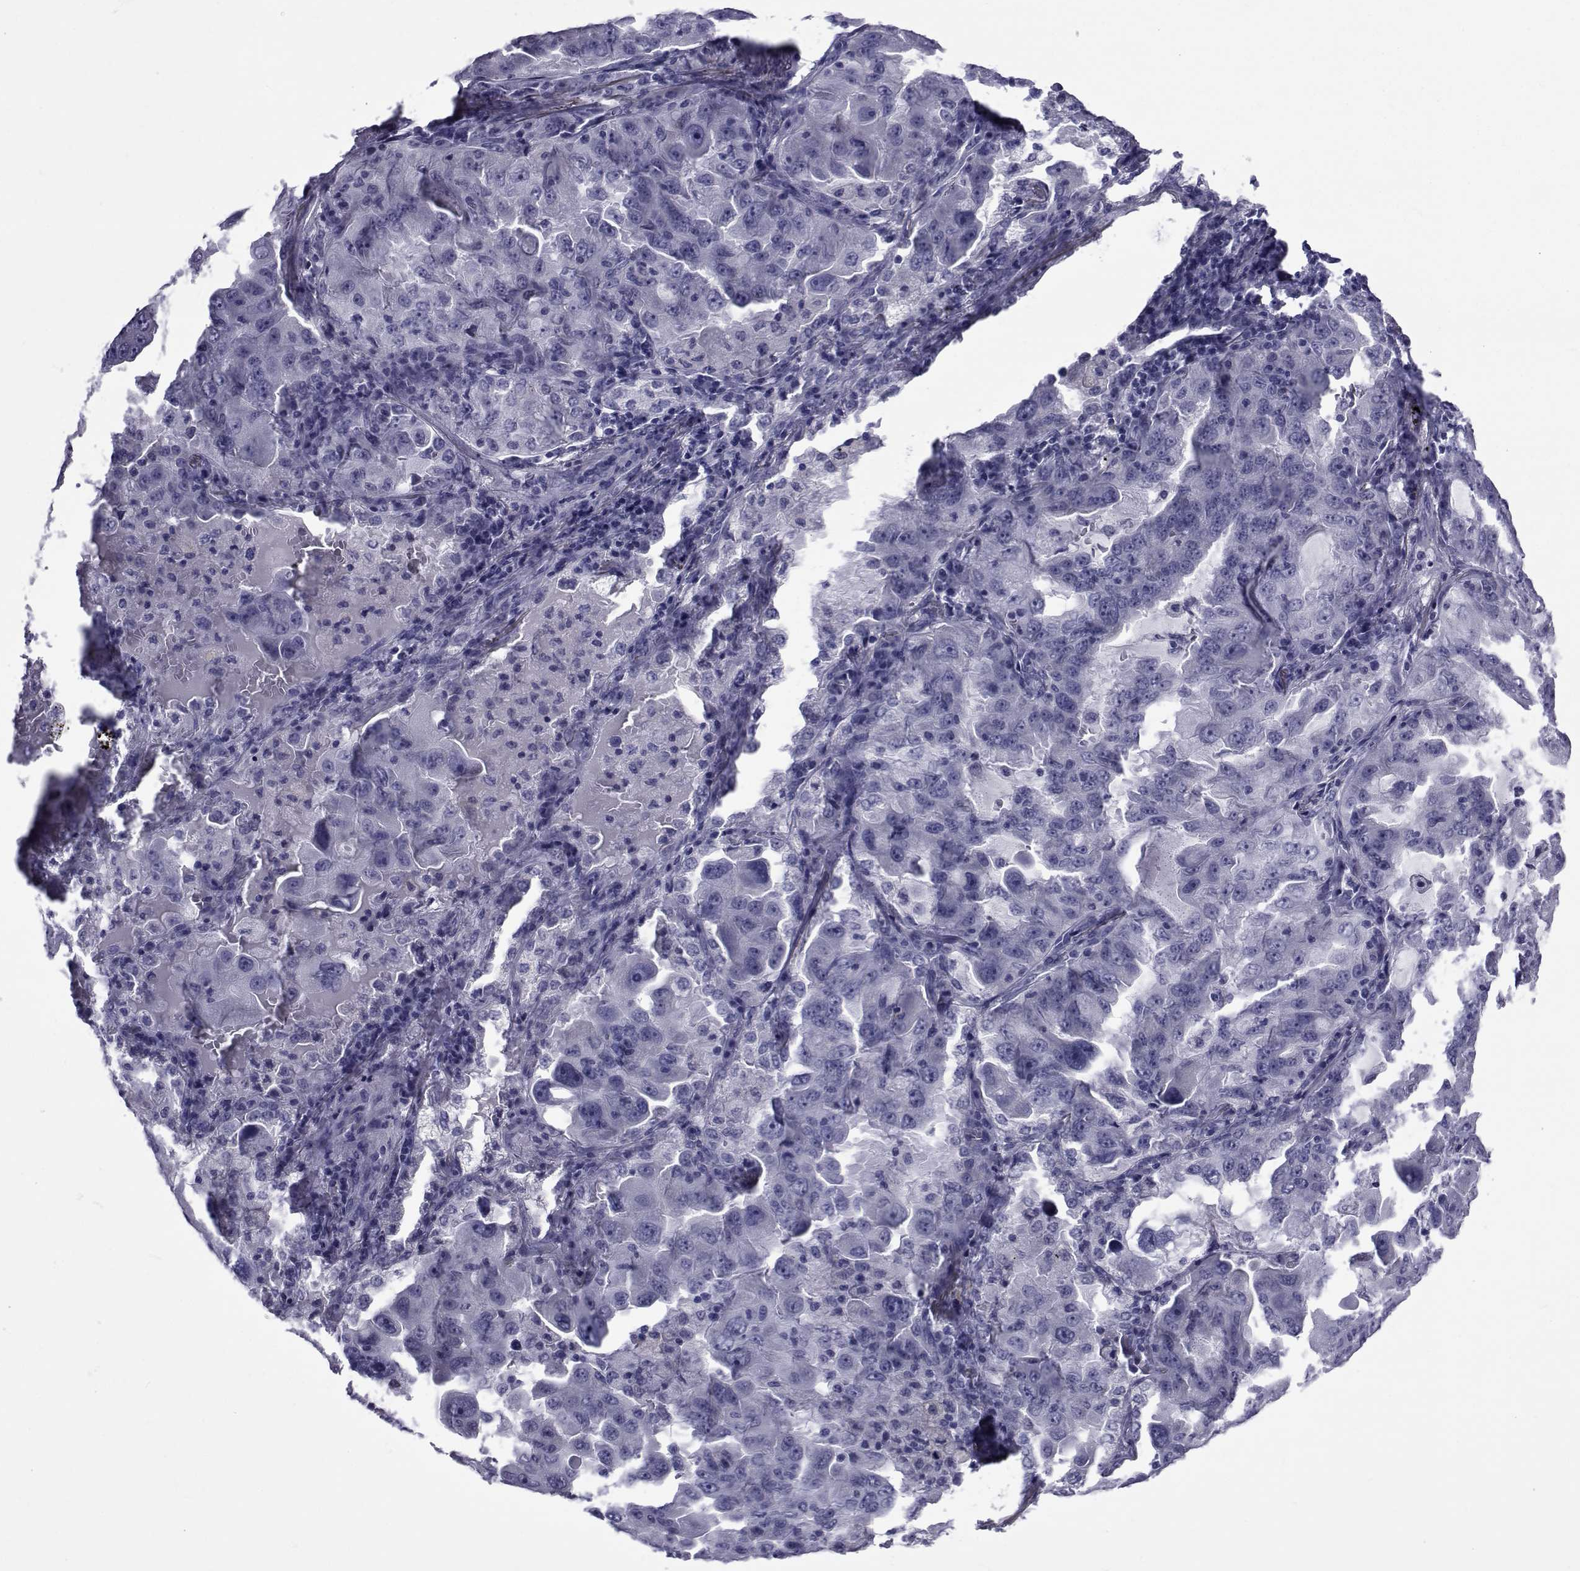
{"staining": {"intensity": "negative", "quantity": "none", "location": "none"}, "tissue": "lung cancer", "cell_type": "Tumor cells", "image_type": "cancer", "snomed": [{"axis": "morphology", "description": "Adenocarcinoma, NOS"}, {"axis": "topography", "description": "Lung"}], "caption": "Immunohistochemistry of human adenocarcinoma (lung) exhibits no expression in tumor cells. (DAB (3,3'-diaminobenzidine) IHC visualized using brightfield microscopy, high magnification).", "gene": "GKAP1", "patient": {"sex": "female", "age": 61}}